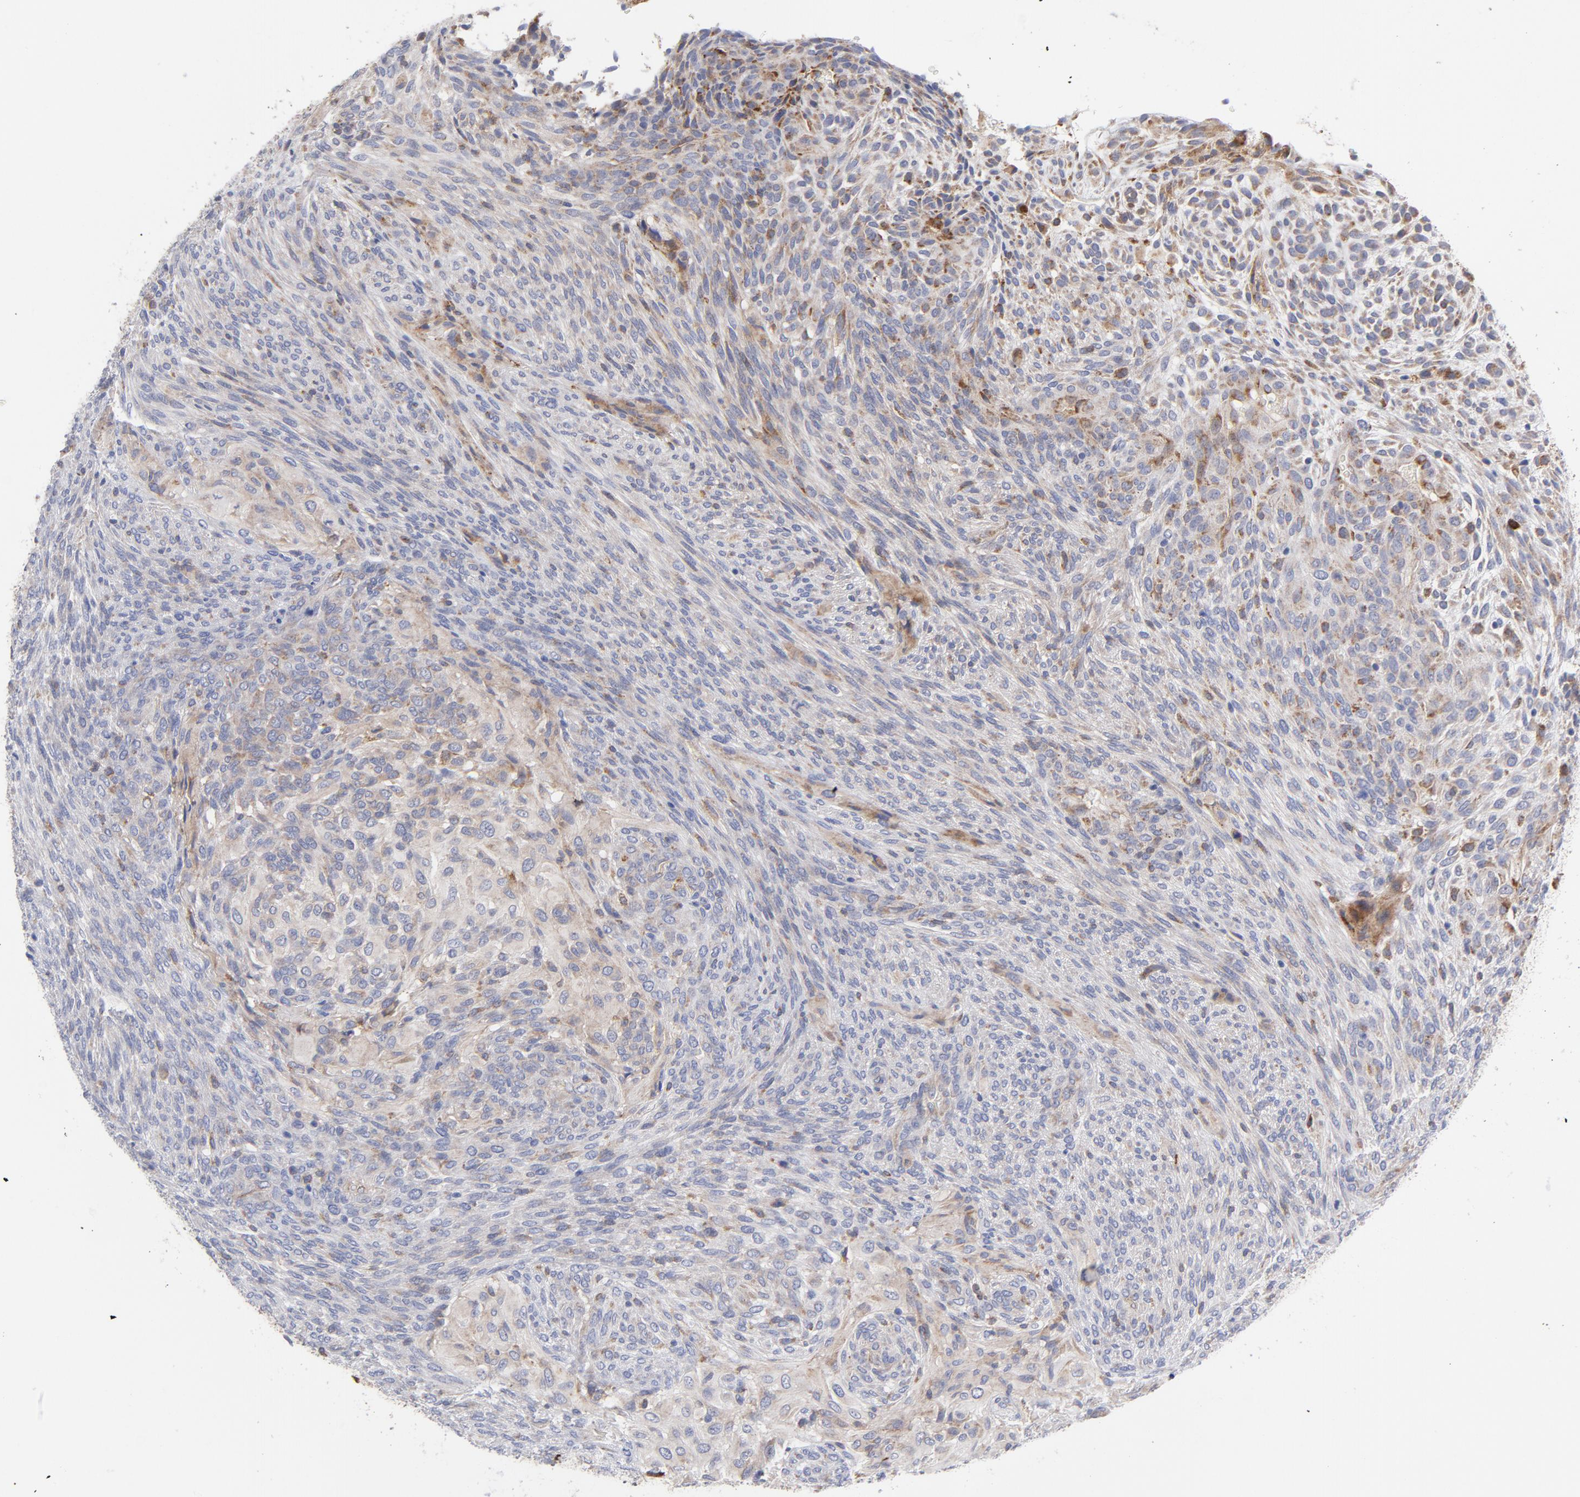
{"staining": {"intensity": "moderate", "quantity": "<25%", "location": "cytoplasmic/membranous"}, "tissue": "glioma", "cell_type": "Tumor cells", "image_type": "cancer", "snomed": [{"axis": "morphology", "description": "Glioma, malignant, High grade"}, {"axis": "topography", "description": "Cerebral cortex"}], "caption": "Human glioma stained for a protein (brown) exhibits moderate cytoplasmic/membranous positive staining in approximately <25% of tumor cells.", "gene": "RAPGEF3", "patient": {"sex": "female", "age": 55}}